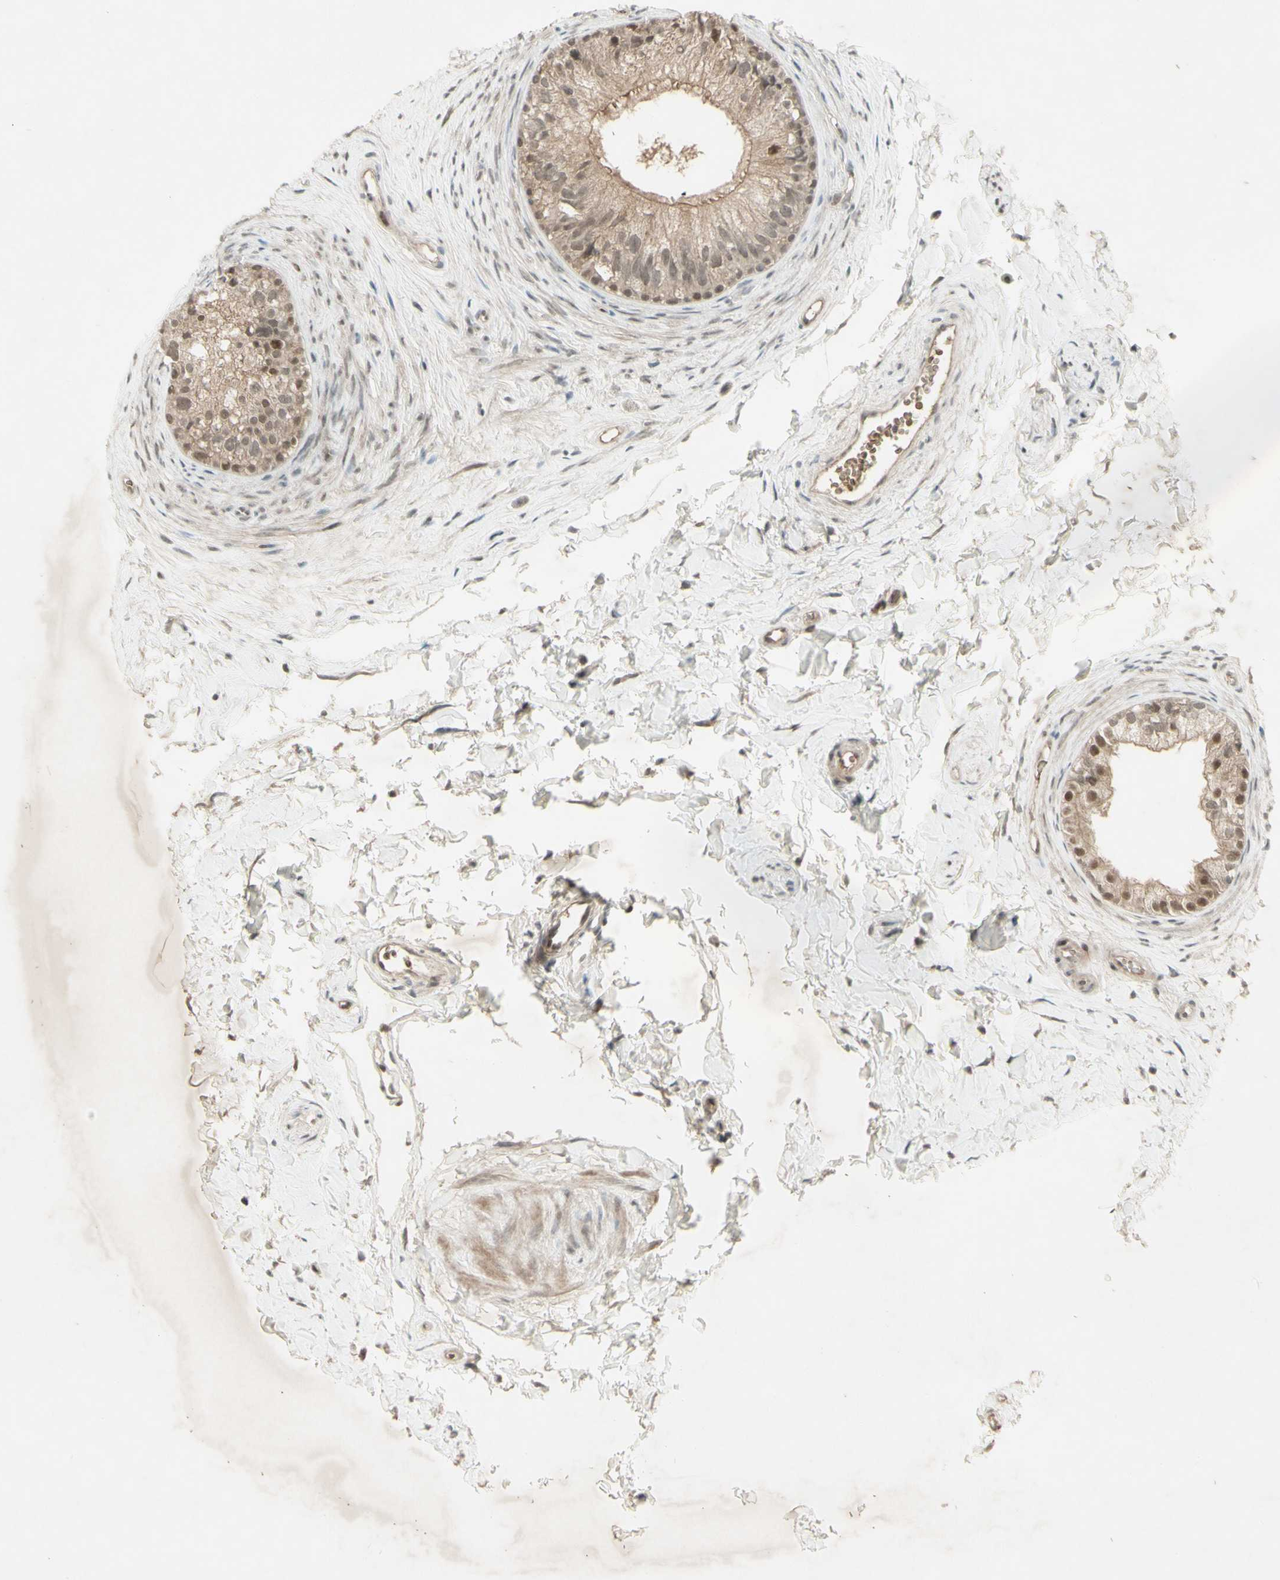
{"staining": {"intensity": "moderate", "quantity": "25%-75%", "location": "cytoplasmic/membranous,nuclear"}, "tissue": "epididymis", "cell_type": "Glandular cells", "image_type": "normal", "snomed": [{"axis": "morphology", "description": "Normal tissue, NOS"}, {"axis": "topography", "description": "Epididymis"}], "caption": "High-magnification brightfield microscopy of unremarkable epididymis stained with DAB (3,3'-diaminobenzidine) (brown) and counterstained with hematoxylin (blue). glandular cells exhibit moderate cytoplasmic/membranous,nuclear staining is appreciated in about25%-75% of cells.", "gene": "MSH6", "patient": {"sex": "male", "age": 56}}